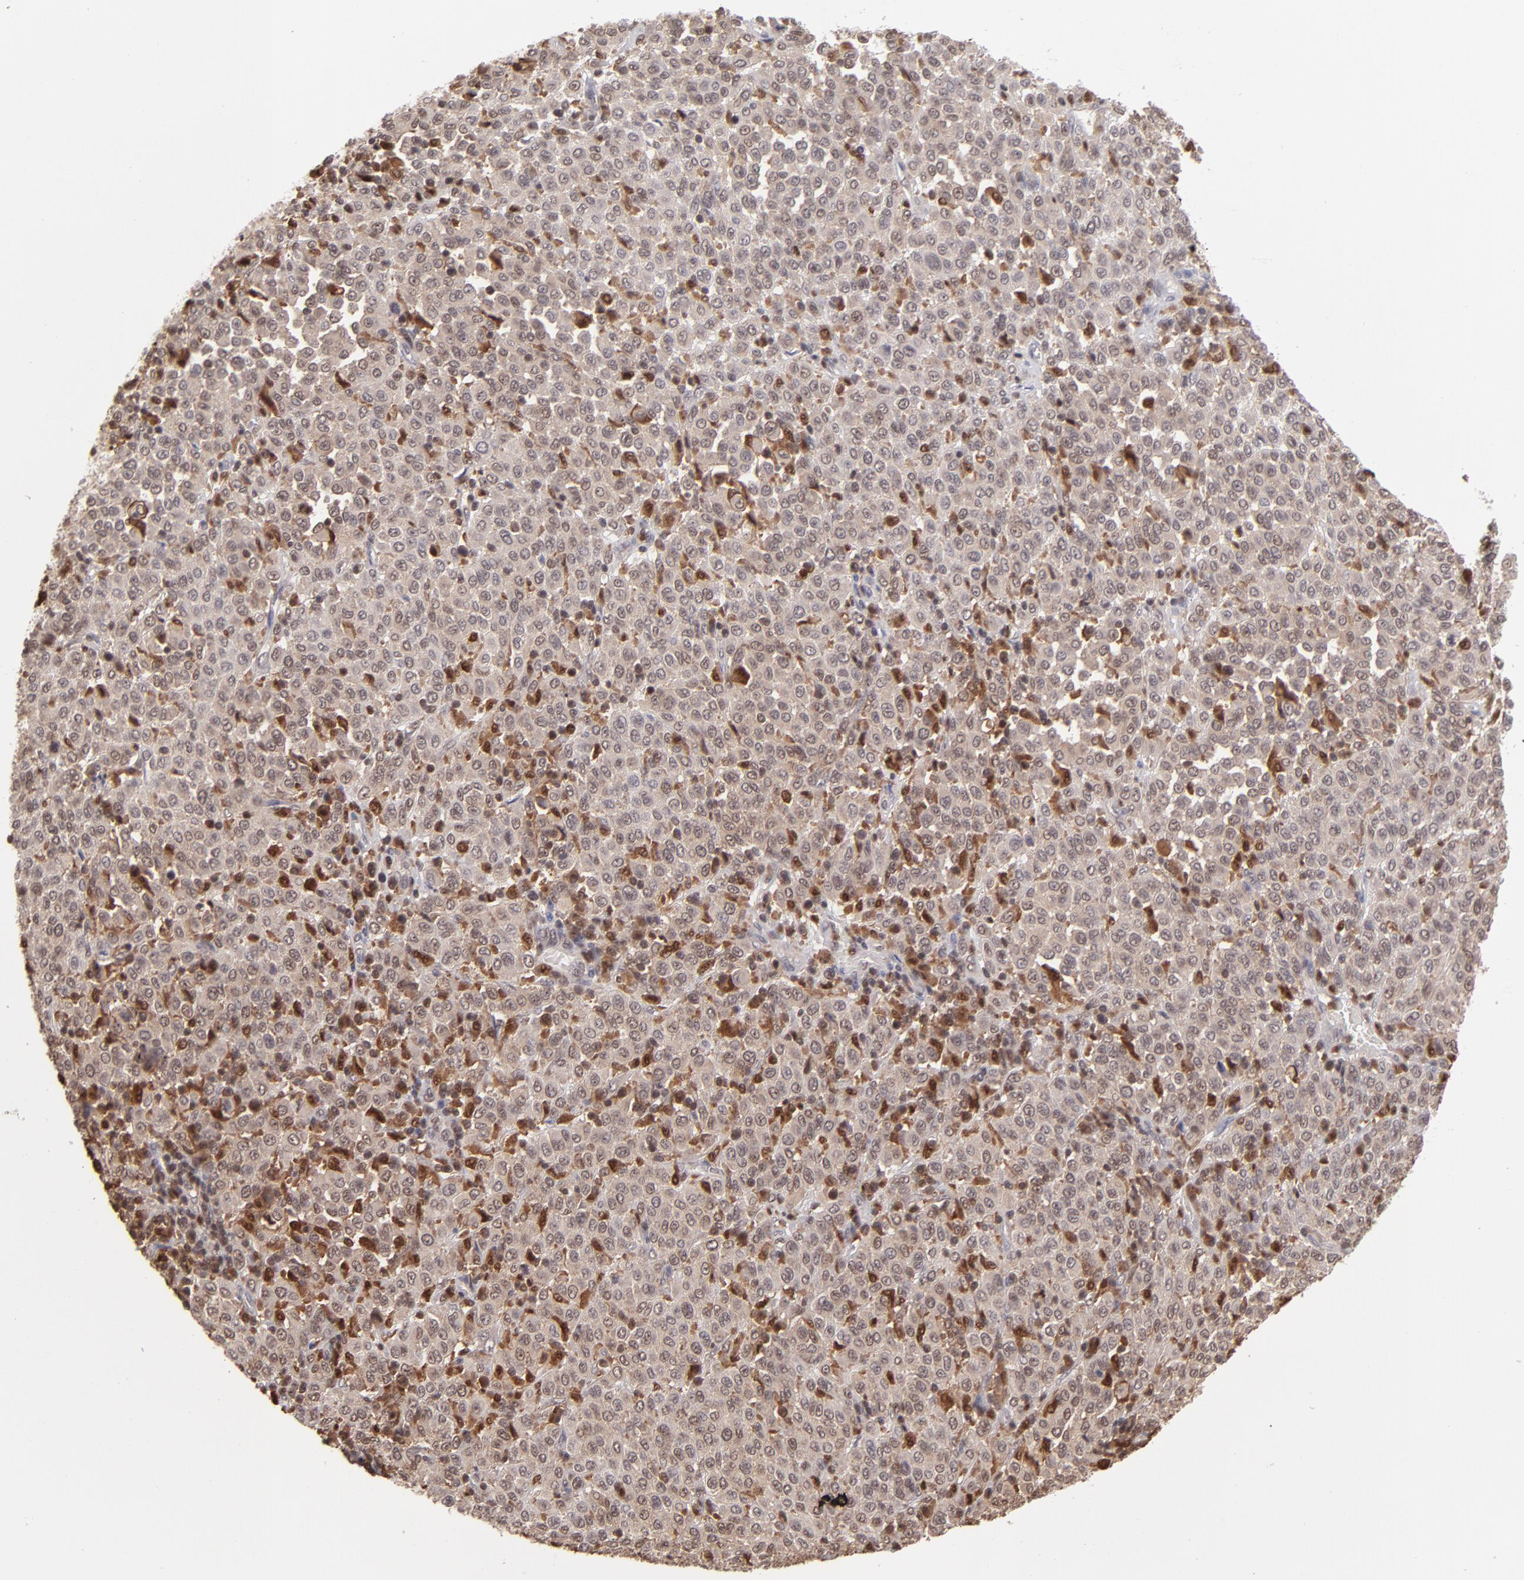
{"staining": {"intensity": "weak", "quantity": ">75%", "location": "cytoplasmic/membranous,nuclear"}, "tissue": "melanoma", "cell_type": "Tumor cells", "image_type": "cancer", "snomed": [{"axis": "morphology", "description": "Malignant melanoma, Metastatic site"}, {"axis": "topography", "description": "Pancreas"}], "caption": "Human melanoma stained with a brown dye exhibits weak cytoplasmic/membranous and nuclear positive expression in about >75% of tumor cells.", "gene": "GRB2", "patient": {"sex": "female", "age": 30}}